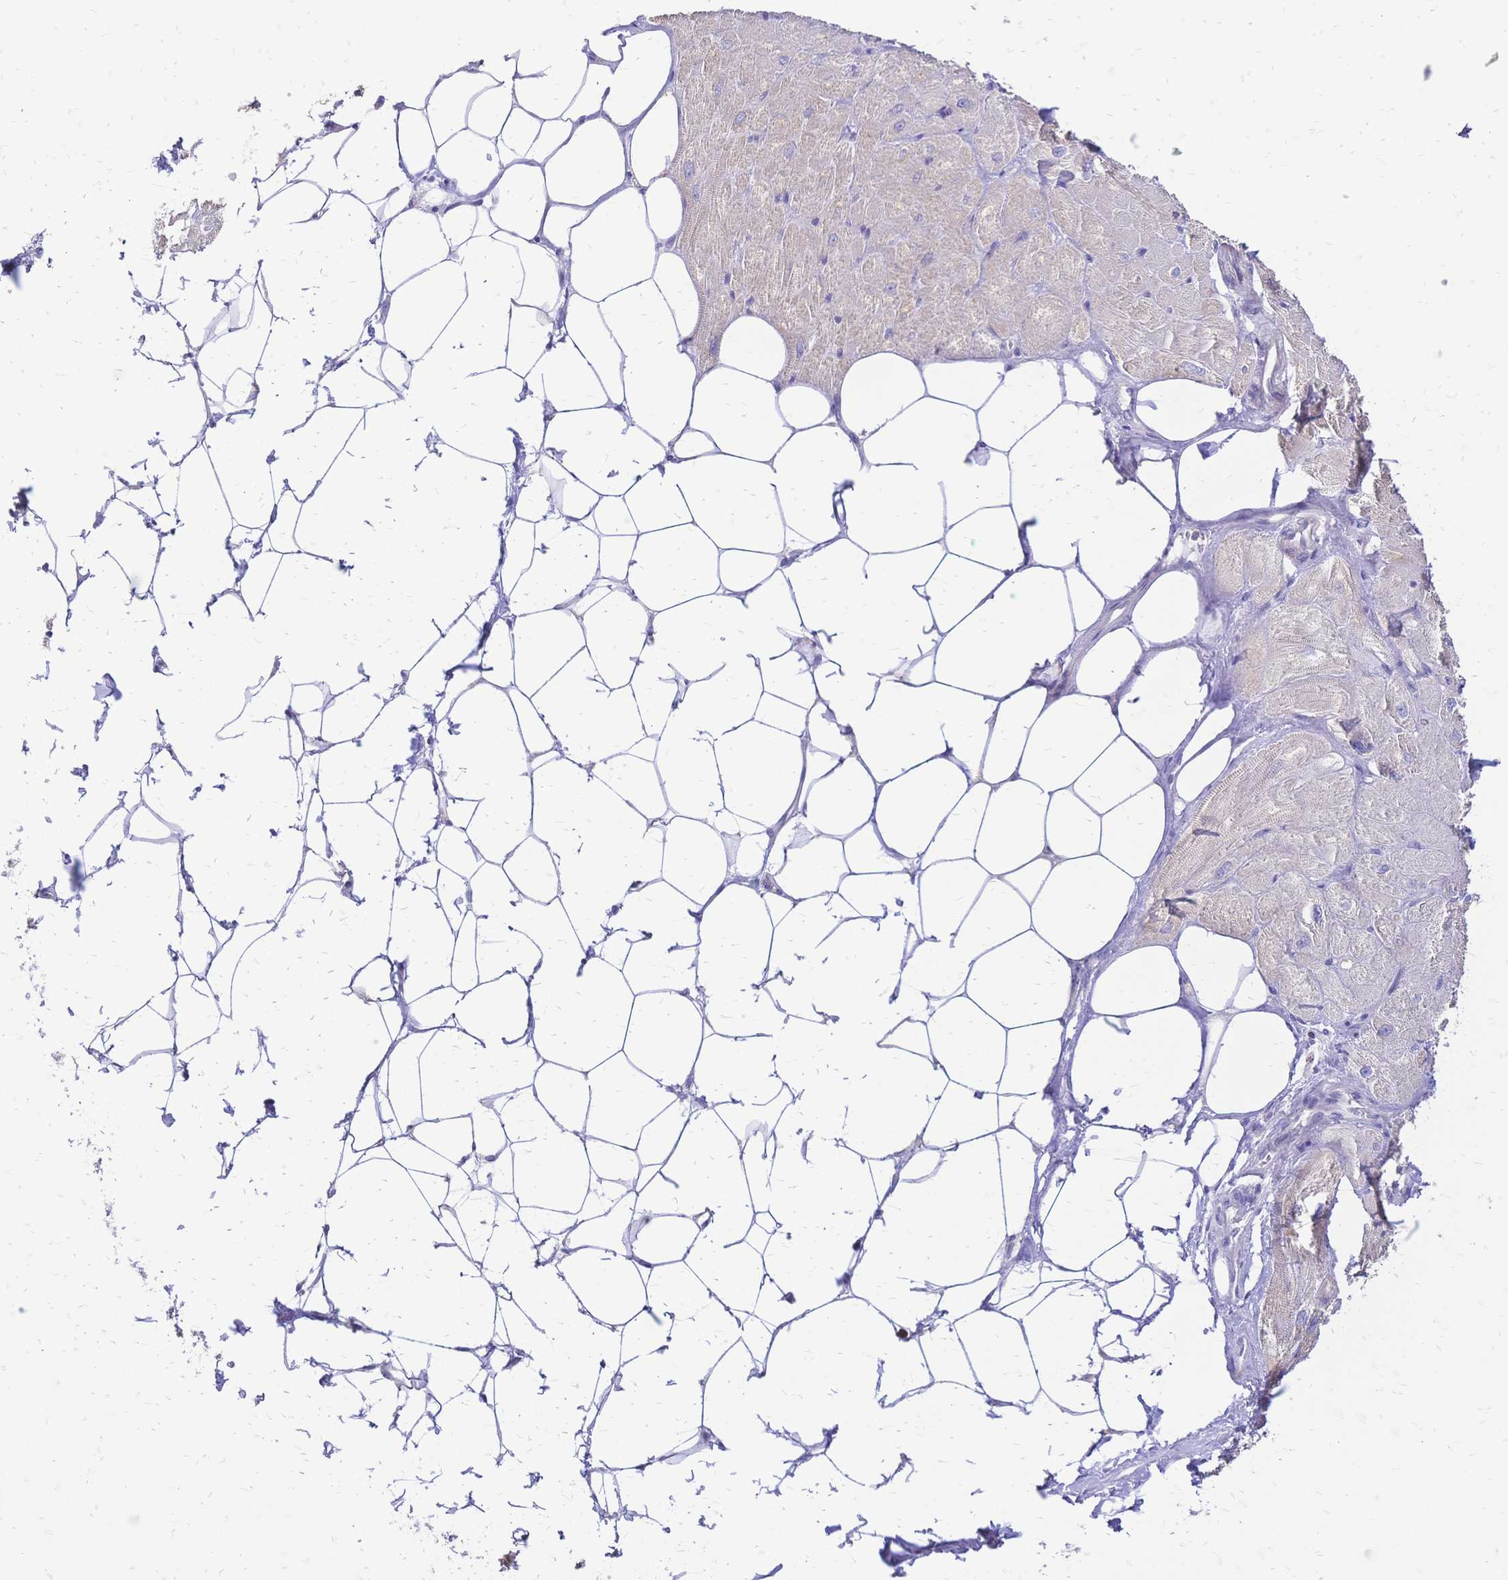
{"staining": {"intensity": "weak", "quantity": "<25%", "location": "cytoplasmic/membranous"}, "tissue": "heart muscle", "cell_type": "Cardiomyocytes", "image_type": "normal", "snomed": [{"axis": "morphology", "description": "Normal tissue, NOS"}, {"axis": "topography", "description": "Heart"}], "caption": "Immunohistochemistry (IHC) histopathology image of benign heart muscle: human heart muscle stained with DAB exhibits no significant protein expression in cardiomyocytes.", "gene": "IL2RA", "patient": {"sex": "male", "age": 62}}